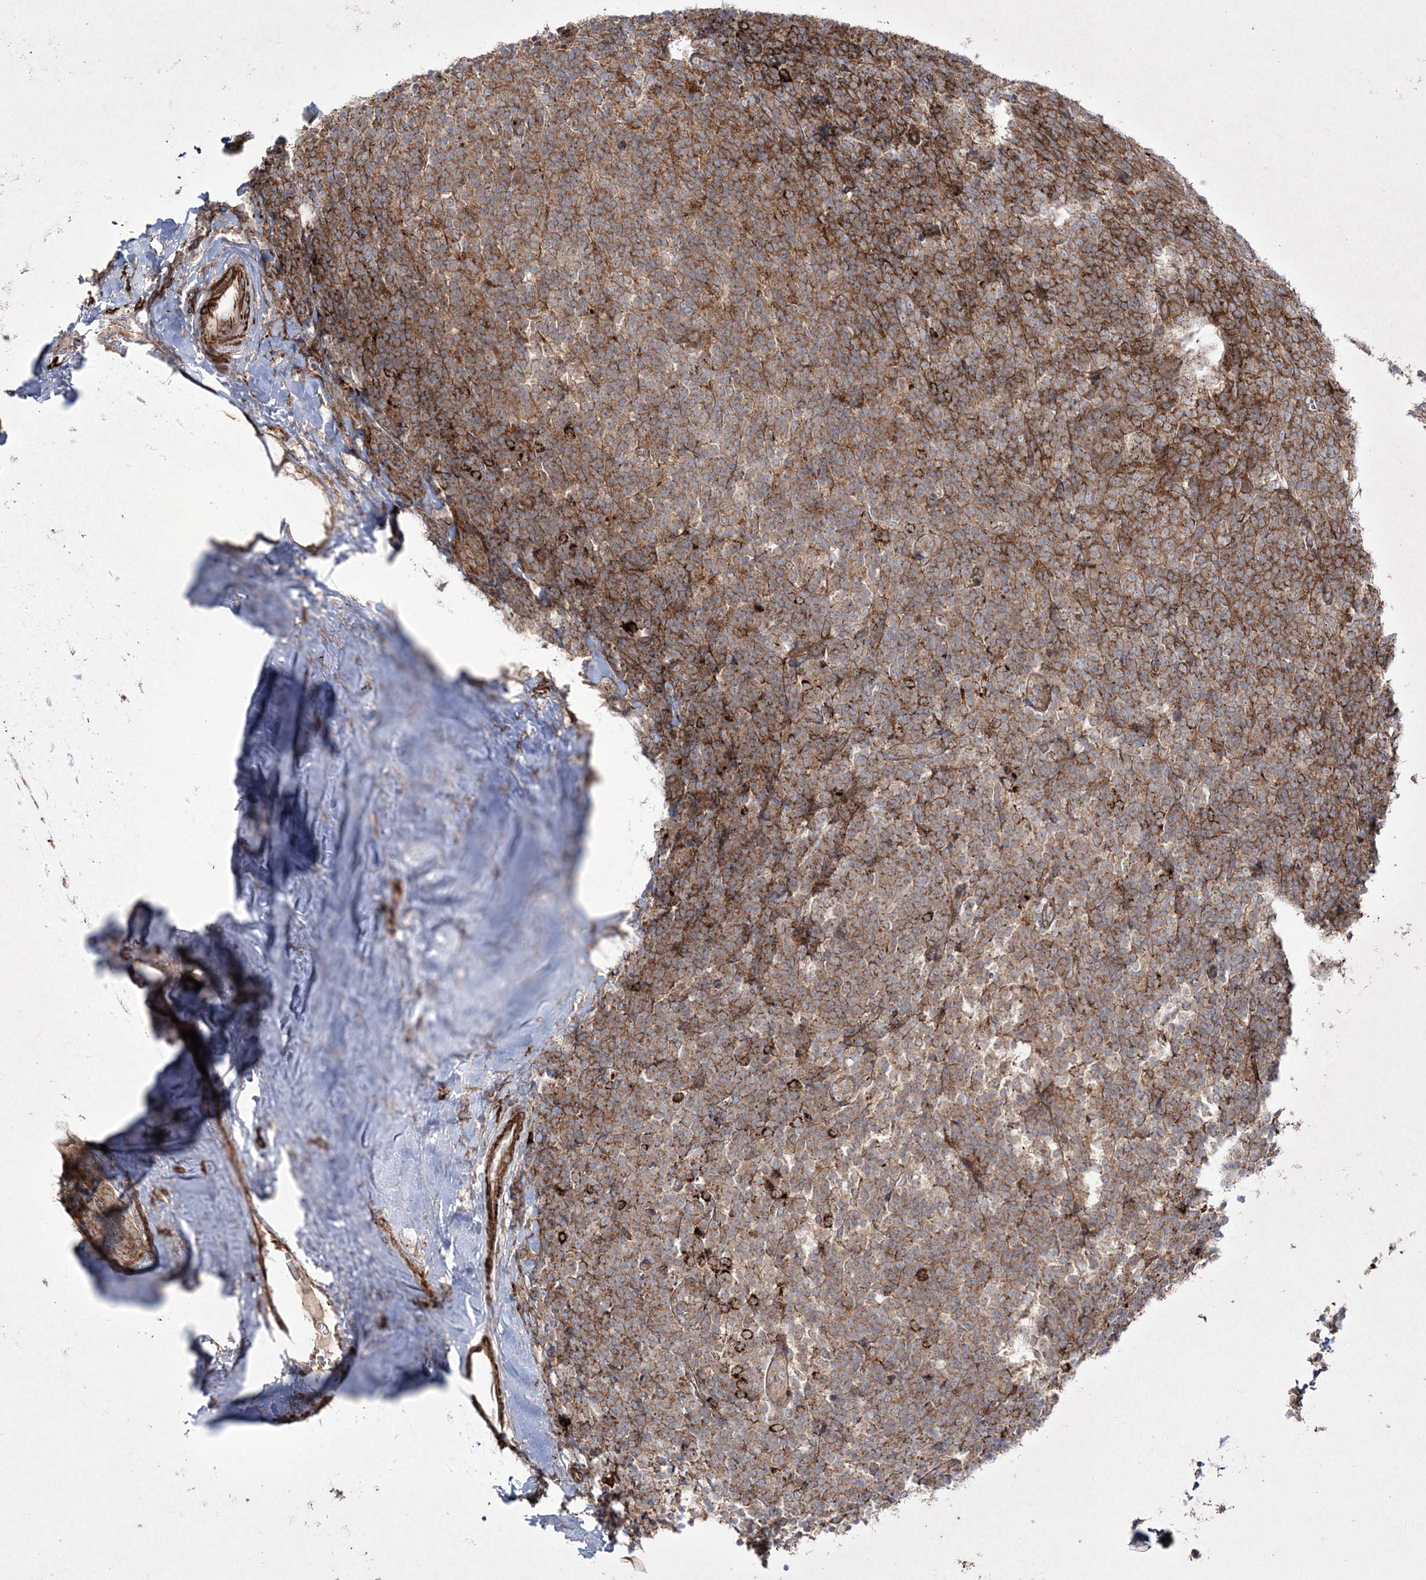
{"staining": {"intensity": "moderate", "quantity": ">75%", "location": "cytoplasmic/membranous"}, "tissue": "tonsil", "cell_type": "Germinal center cells", "image_type": "normal", "snomed": [{"axis": "morphology", "description": "Normal tissue, NOS"}, {"axis": "topography", "description": "Tonsil"}], "caption": "The immunohistochemical stain labels moderate cytoplasmic/membranous staining in germinal center cells of unremarkable tonsil. (DAB IHC, brown staining for protein, blue staining for nuclei).", "gene": "RICTOR", "patient": {"sex": "male", "age": 37}}